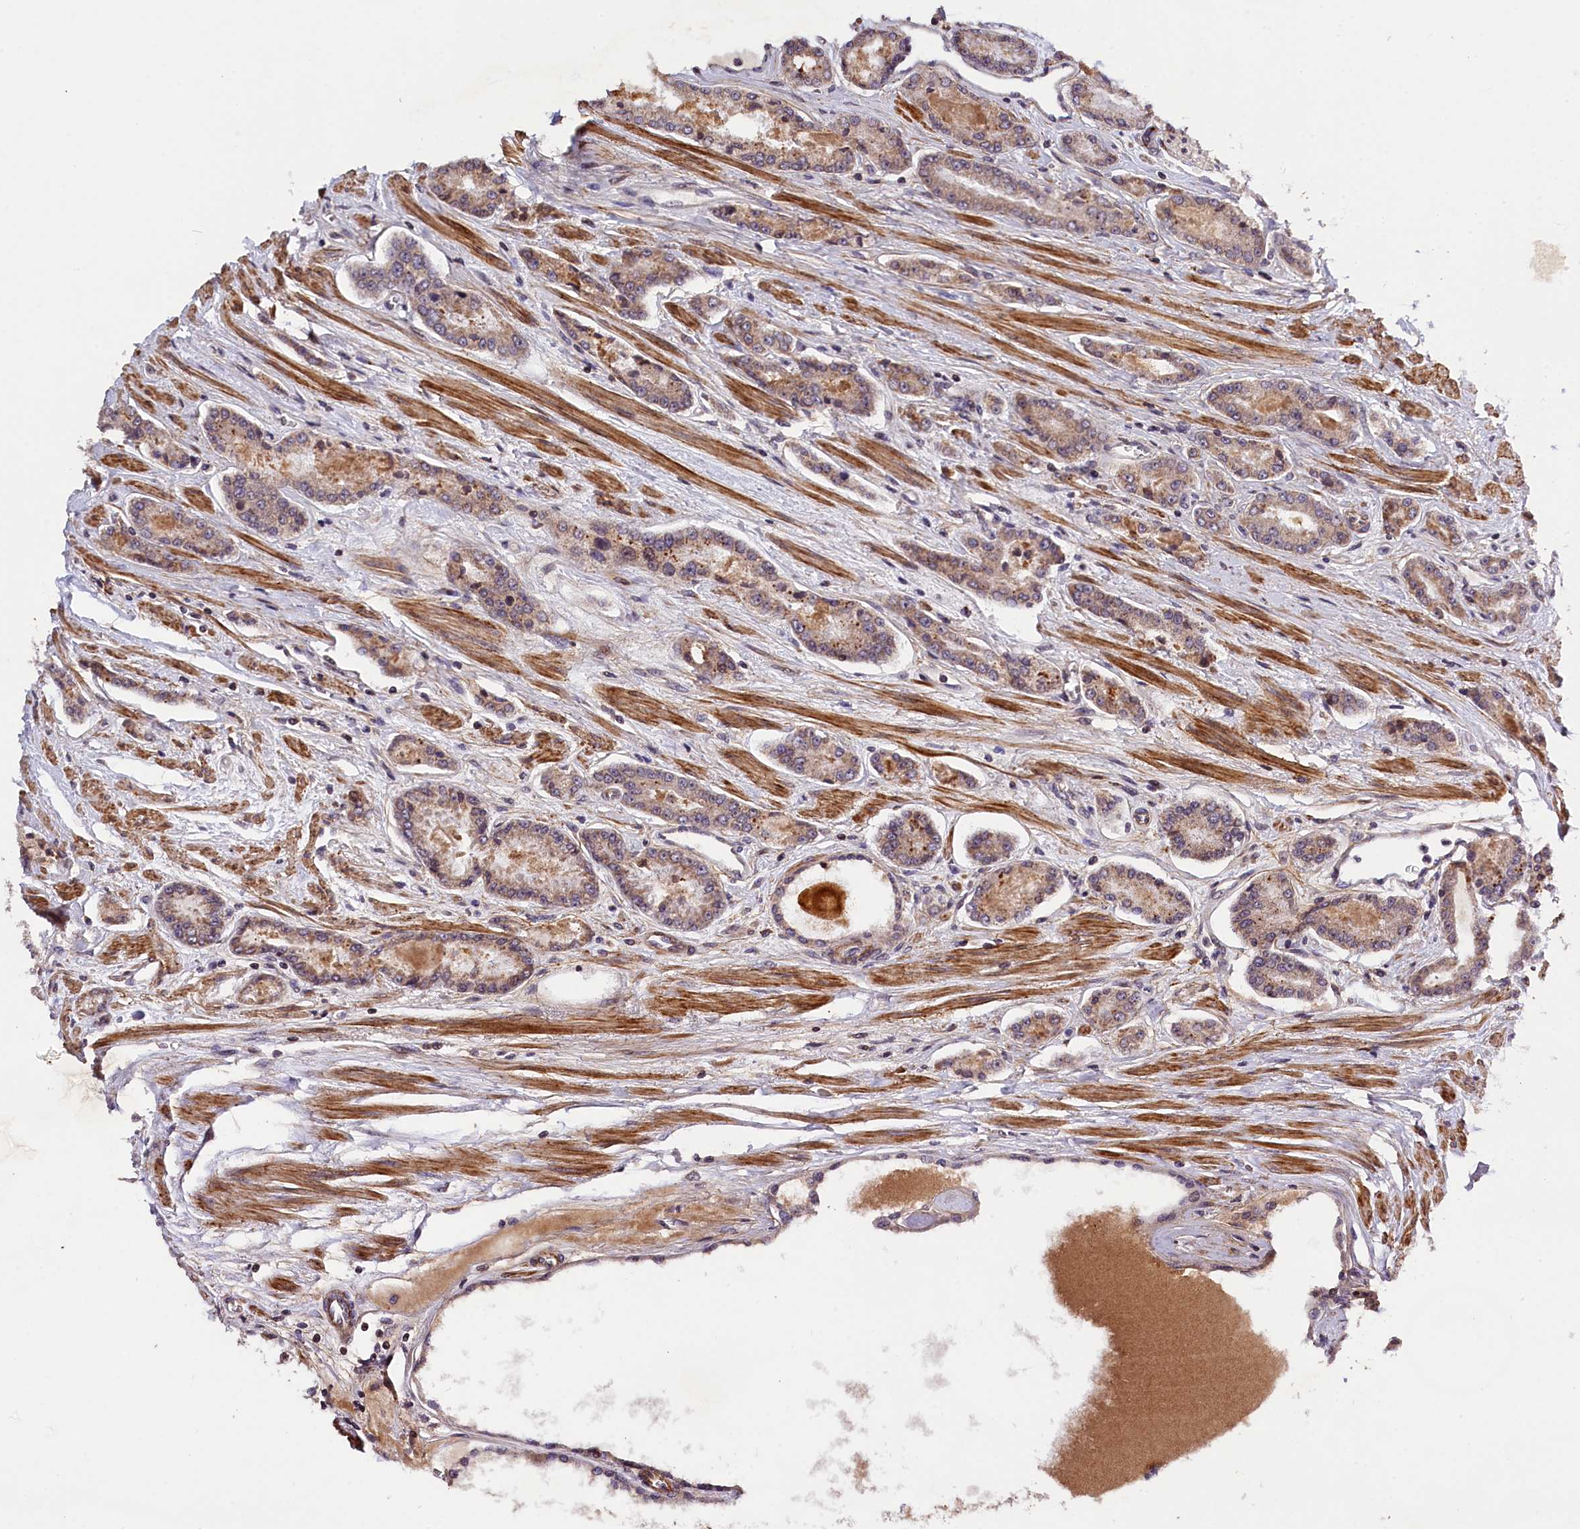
{"staining": {"intensity": "weak", "quantity": "25%-75%", "location": "cytoplasmic/membranous"}, "tissue": "prostate cancer", "cell_type": "Tumor cells", "image_type": "cancer", "snomed": [{"axis": "morphology", "description": "Adenocarcinoma, High grade"}, {"axis": "topography", "description": "Prostate"}], "caption": "Immunohistochemistry (IHC) staining of prostate cancer, which displays low levels of weak cytoplasmic/membranous staining in about 25%-75% of tumor cells indicating weak cytoplasmic/membranous protein expression. The staining was performed using DAB (brown) for protein detection and nuclei were counterstained in hematoxylin (blue).", "gene": "ZNF480", "patient": {"sex": "male", "age": 74}}